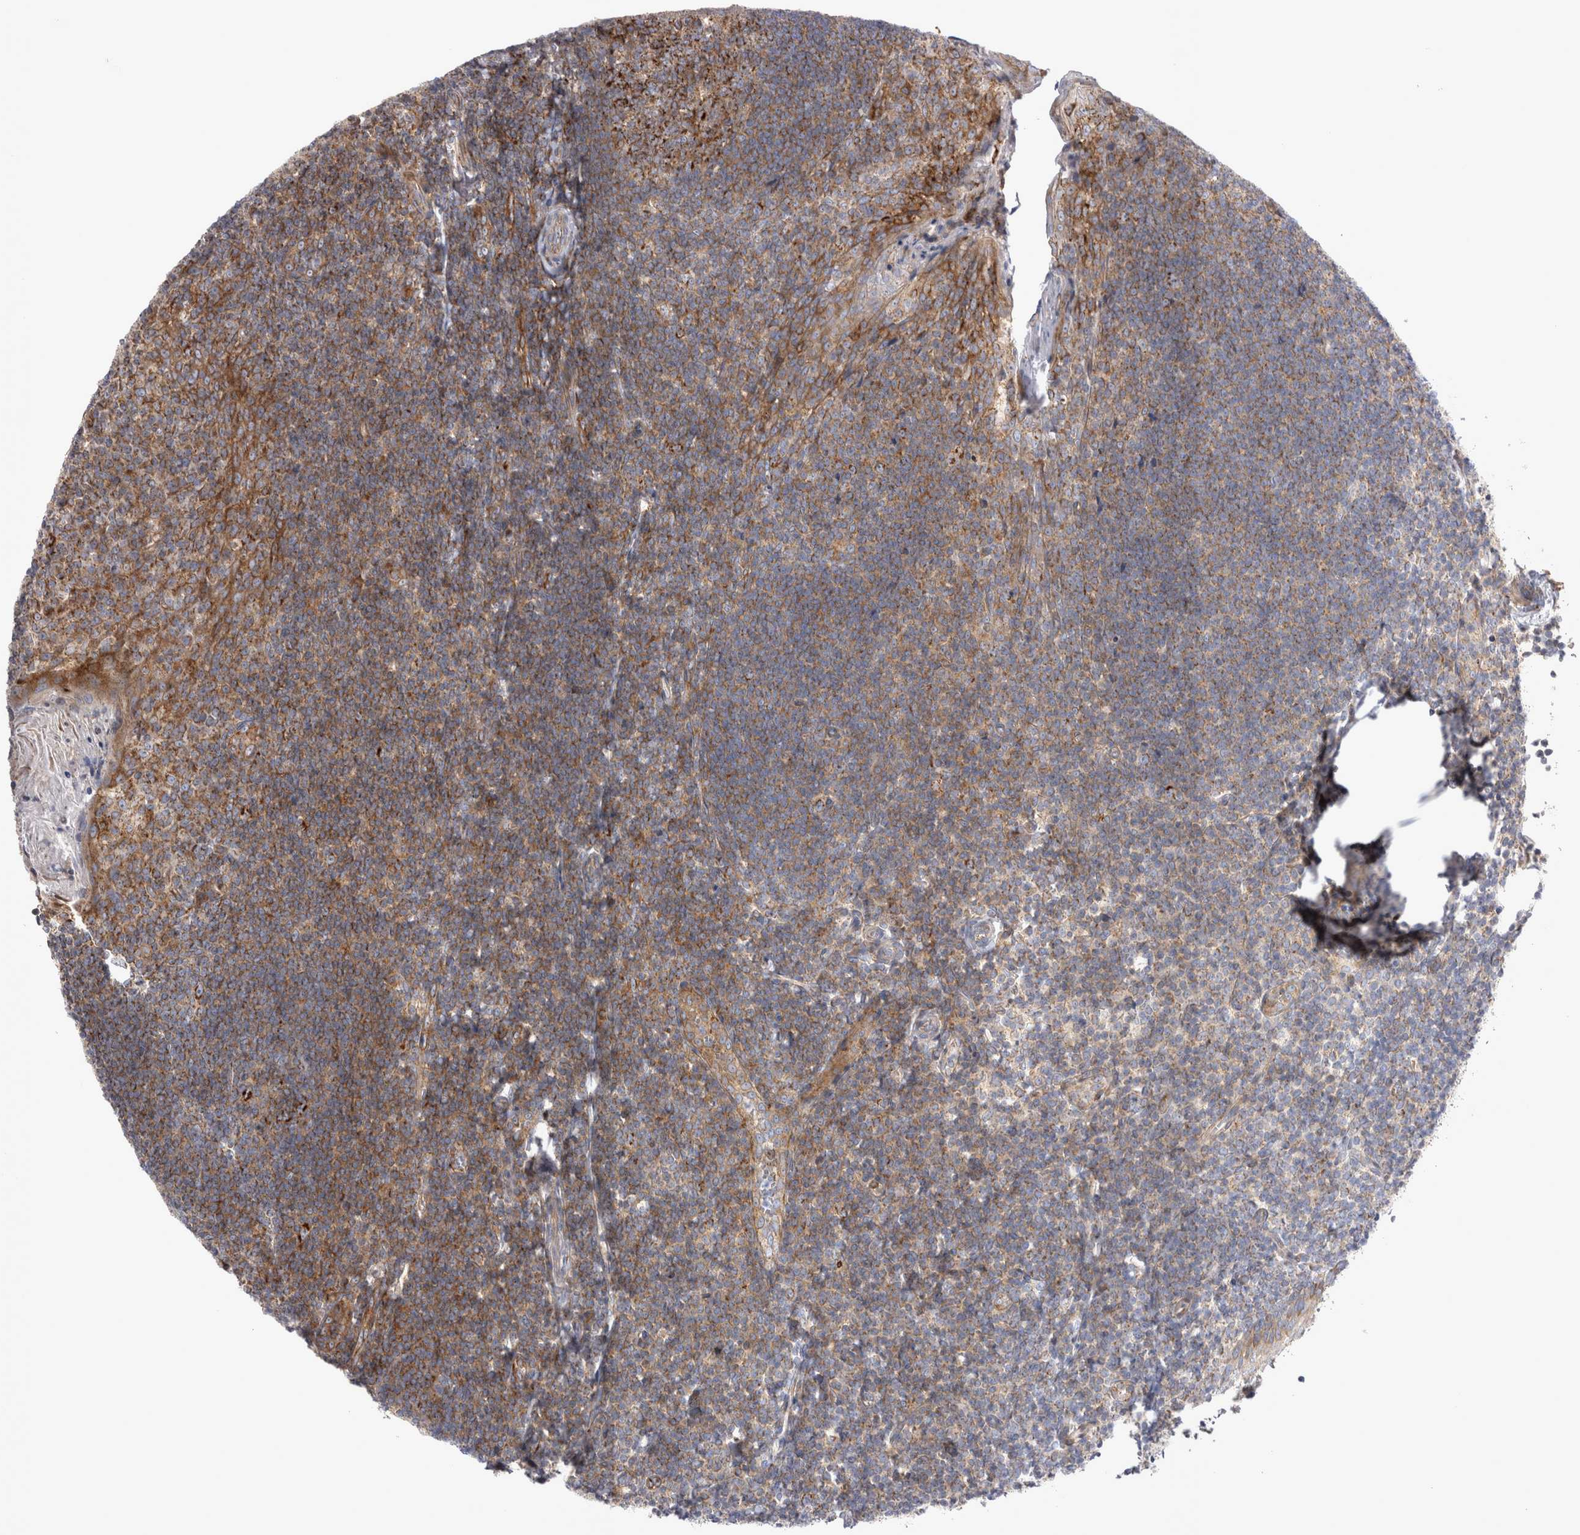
{"staining": {"intensity": "strong", "quantity": ">75%", "location": "cytoplasmic/membranous"}, "tissue": "tonsil", "cell_type": "Germinal center cells", "image_type": "normal", "snomed": [{"axis": "morphology", "description": "Normal tissue, NOS"}, {"axis": "topography", "description": "Tonsil"}], "caption": "This histopathology image reveals benign tonsil stained with immunohistochemistry to label a protein in brown. The cytoplasmic/membranous of germinal center cells show strong positivity for the protein. Nuclei are counter-stained blue.", "gene": "TSPOAP1", "patient": {"sex": "male", "age": 27}}